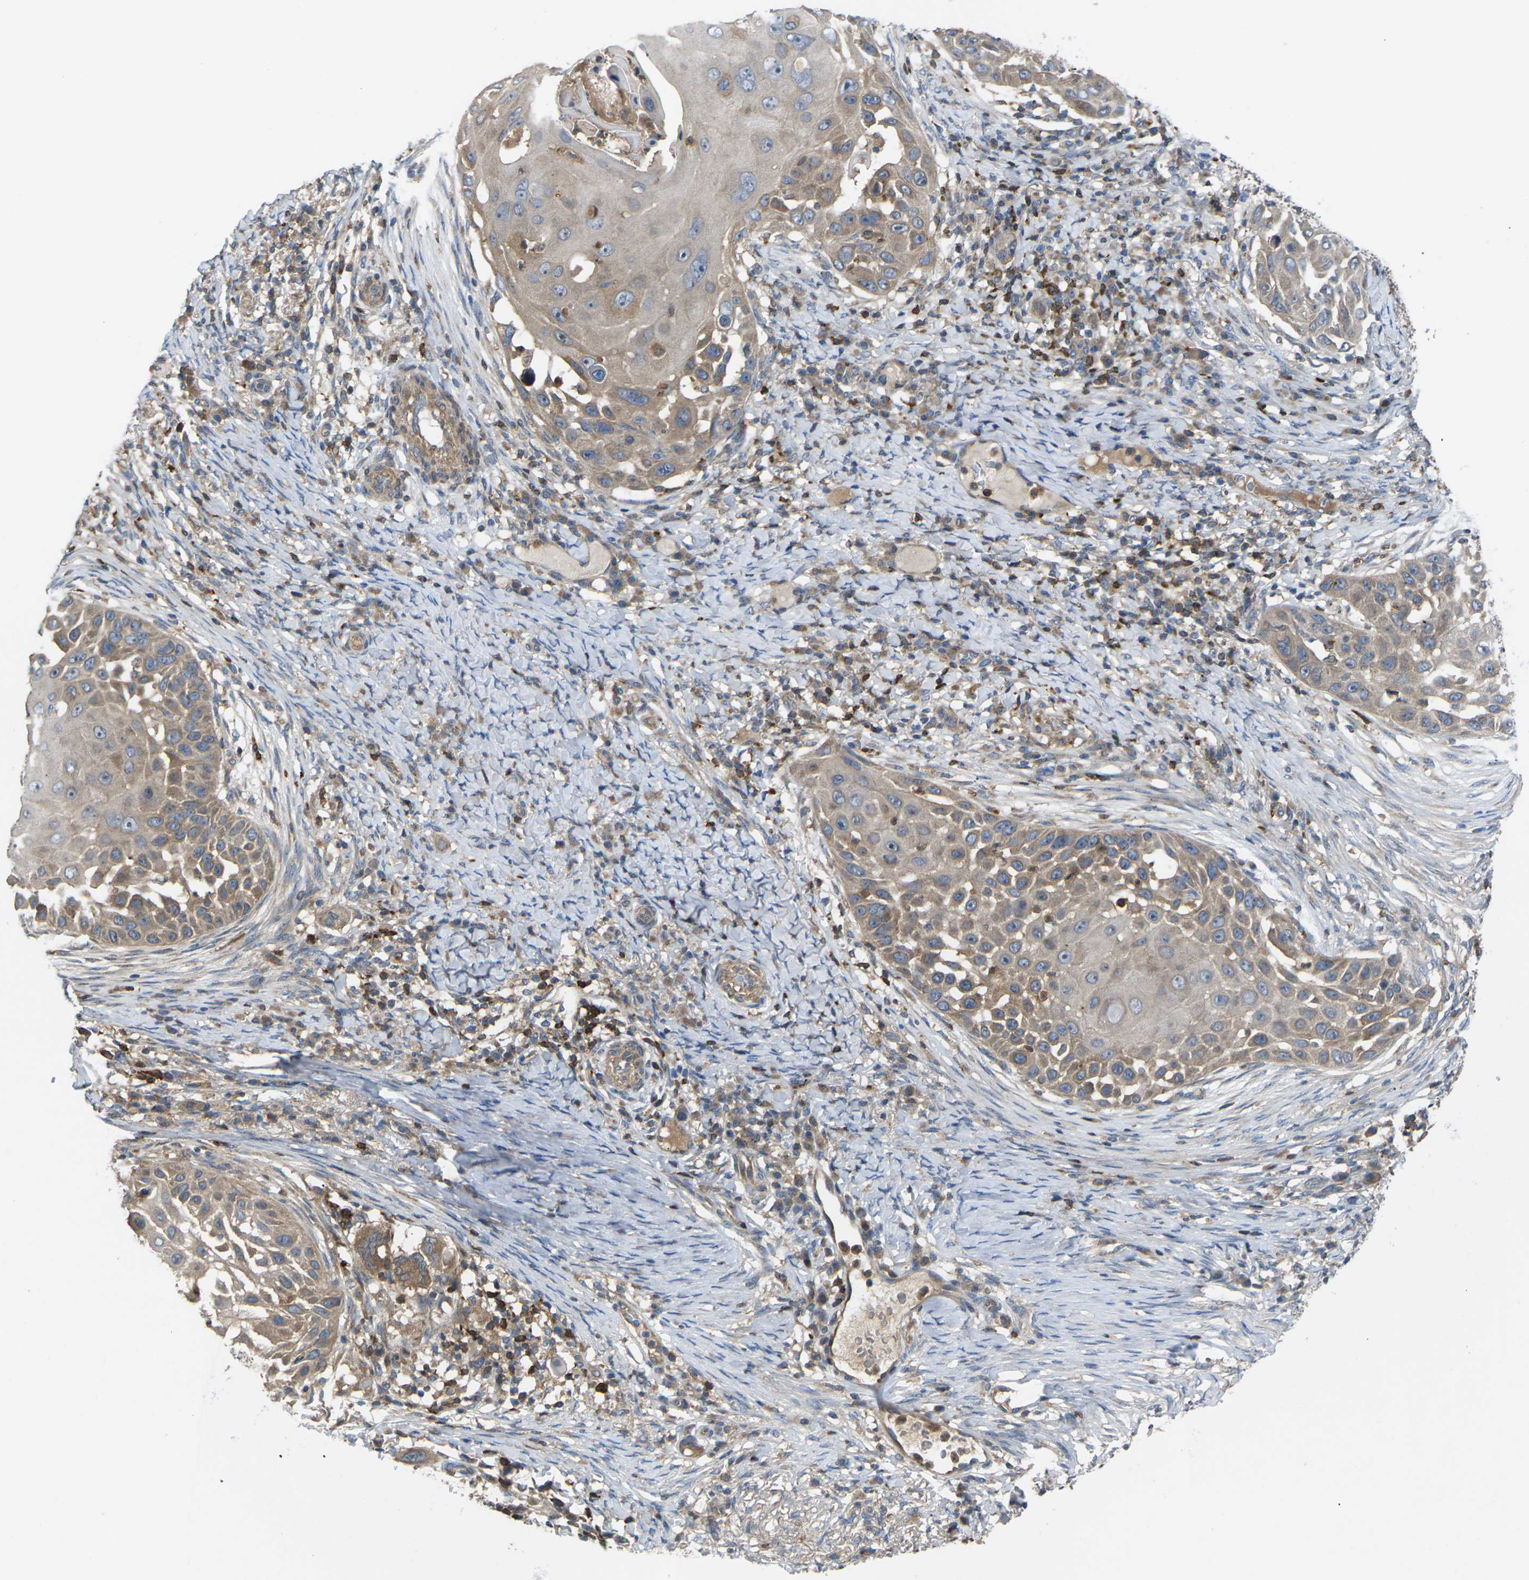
{"staining": {"intensity": "weak", "quantity": ">75%", "location": "cytoplasmic/membranous"}, "tissue": "skin cancer", "cell_type": "Tumor cells", "image_type": "cancer", "snomed": [{"axis": "morphology", "description": "Squamous cell carcinoma, NOS"}, {"axis": "topography", "description": "Skin"}], "caption": "There is low levels of weak cytoplasmic/membranous staining in tumor cells of skin cancer (squamous cell carcinoma), as demonstrated by immunohistochemical staining (brown color).", "gene": "TIAM1", "patient": {"sex": "female", "age": 44}}